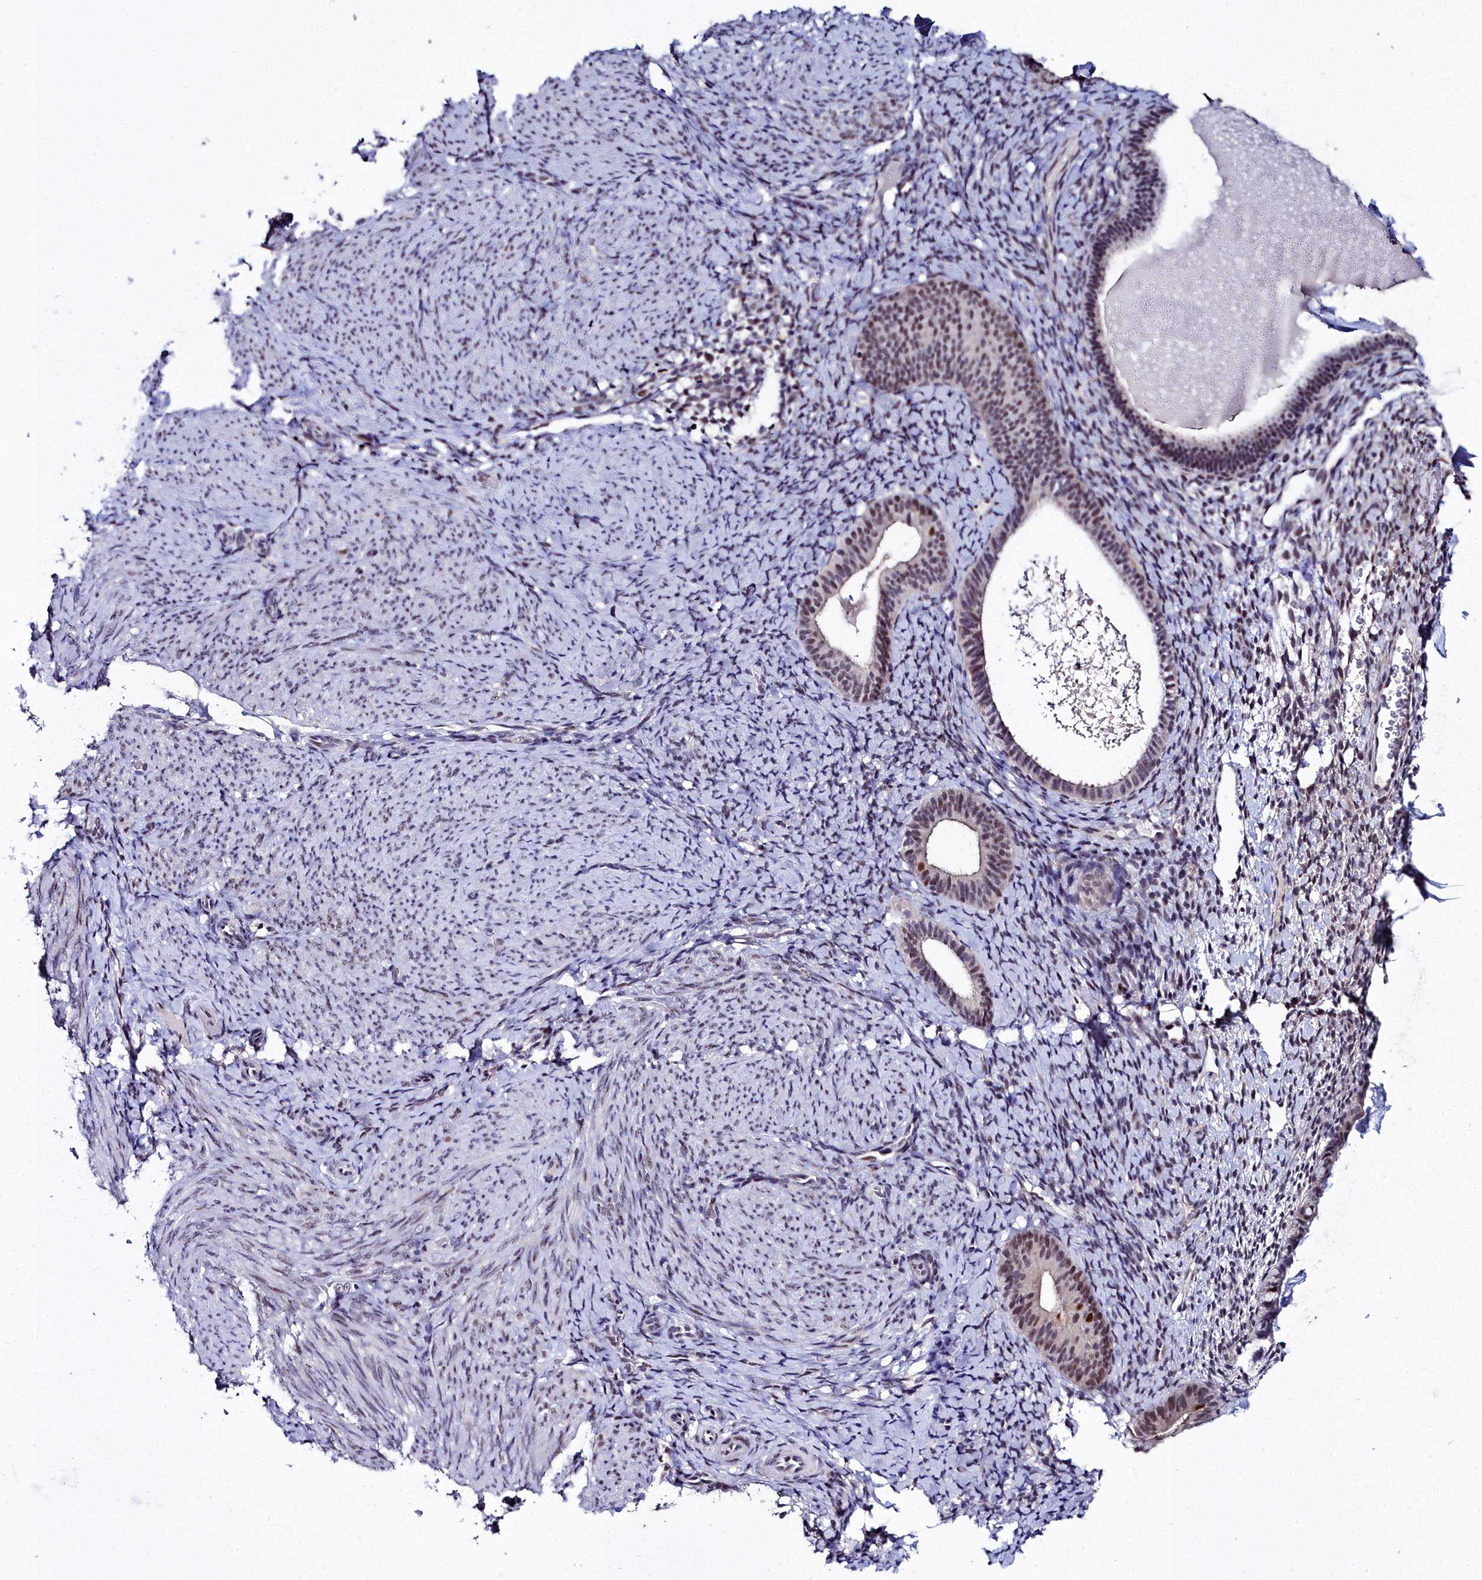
{"staining": {"intensity": "moderate", "quantity": "<25%", "location": "nuclear"}, "tissue": "endometrium", "cell_type": "Cells in endometrial stroma", "image_type": "normal", "snomed": [{"axis": "morphology", "description": "Normal tissue, NOS"}, {"axis": "topography", "description": "Endometrium"}], "caption": "Protein analysis of unremarkable endometrium reveals moderate nuclear expression in approximately <25% of cells in endometrial stroma. The protein is shown in brown color, while the nuclei are stained blue.", "gene": "CCDC97", "patient": {"sex": "female", "age": 65}}